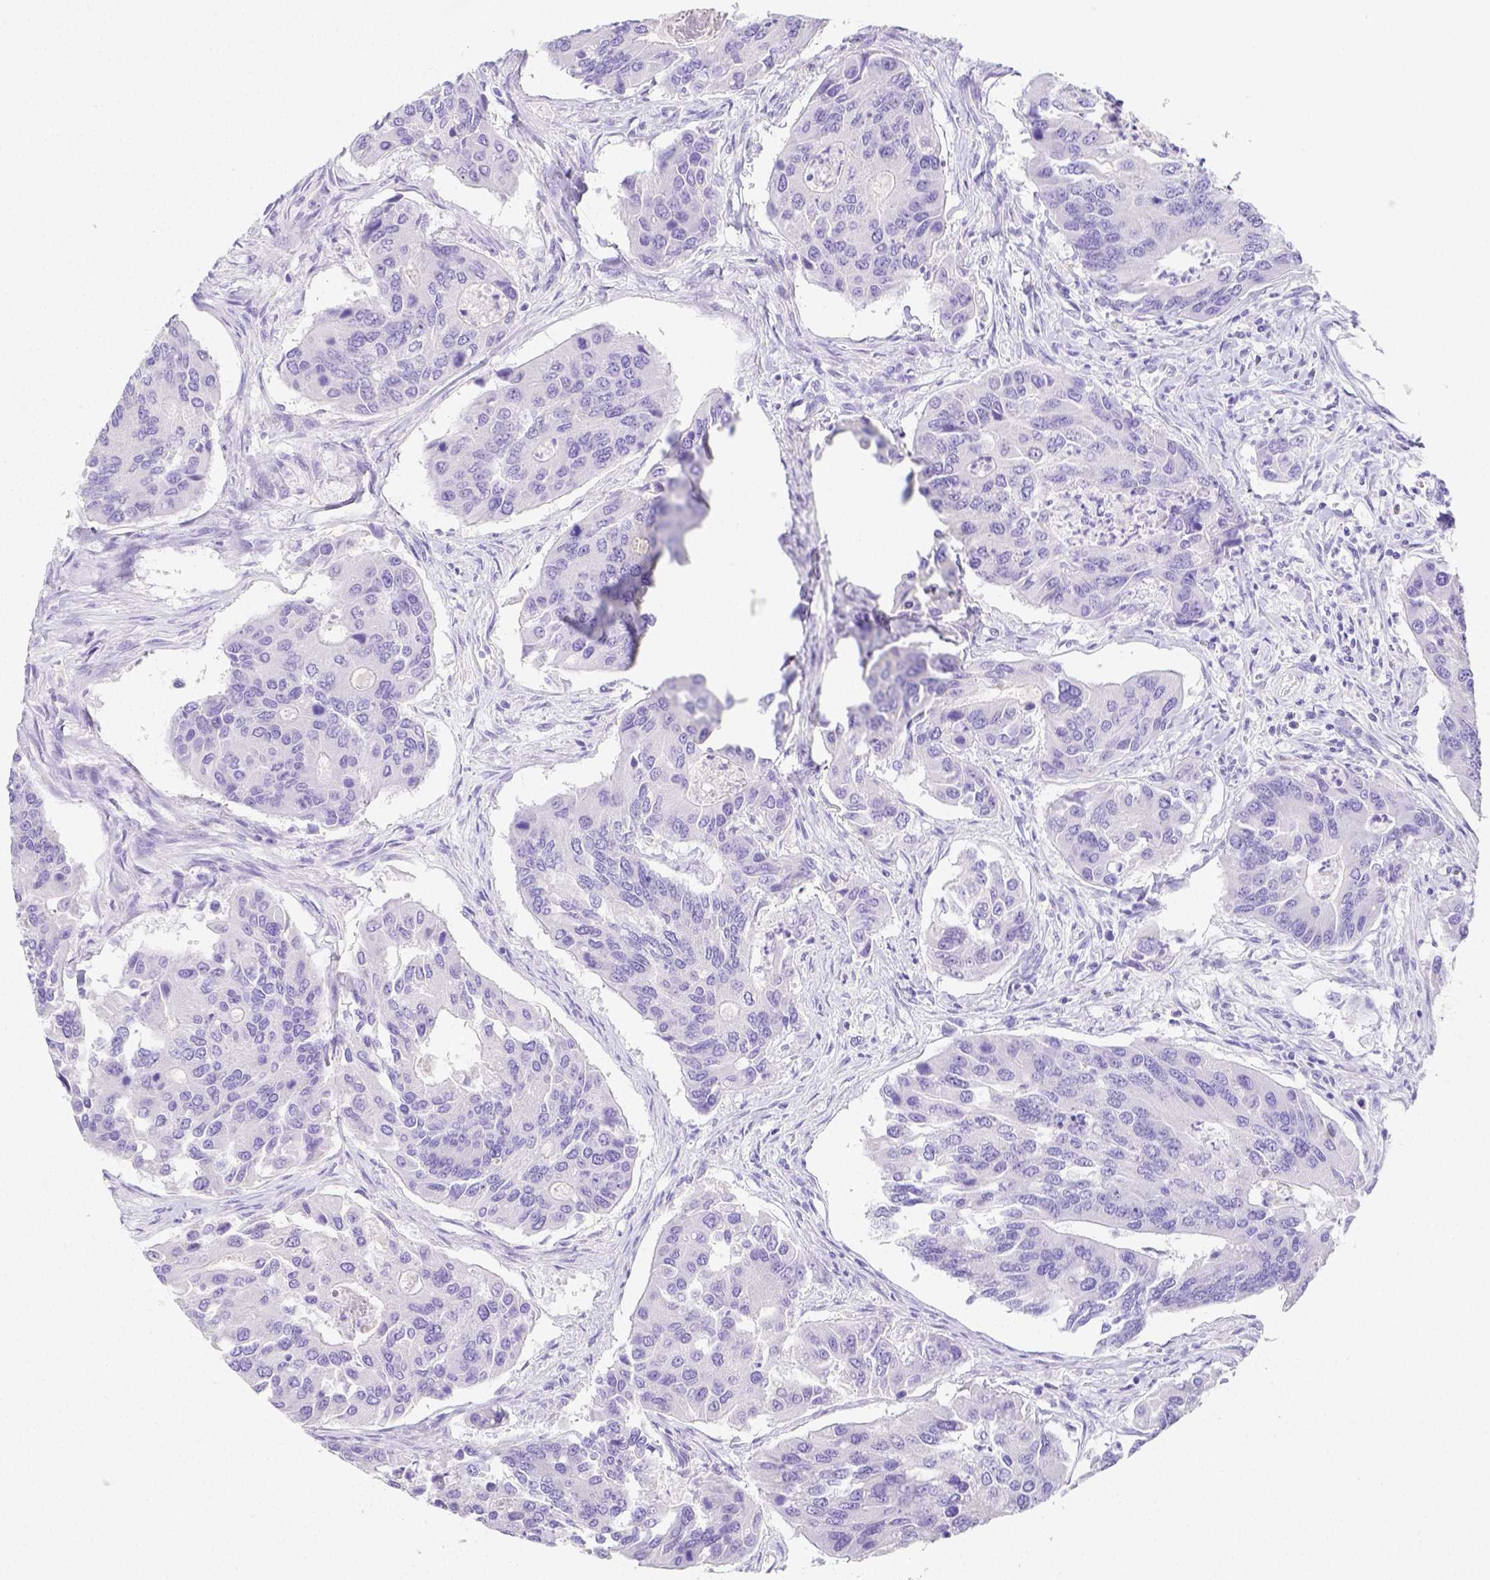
{"staining": {"intensity": "negative", "quantity": "none", "location": "none"}, "tissue": "colorectal cancer", "cell_type": "Tumor cells", "image_type": "cancer", "snomed": [{"axis": "morphology", "description": "Adenocarcinoma, NOS"}, {"axis": "topography", "description": "Colon"}], "caption": "IHC photomicrograph of neoplastic tissue: colorectal cancer stained with DAB reveals no significant protein expression in tumor cells.", "gene": "ARHGAP36", "patient": {"sex": "female", "age": 67}}